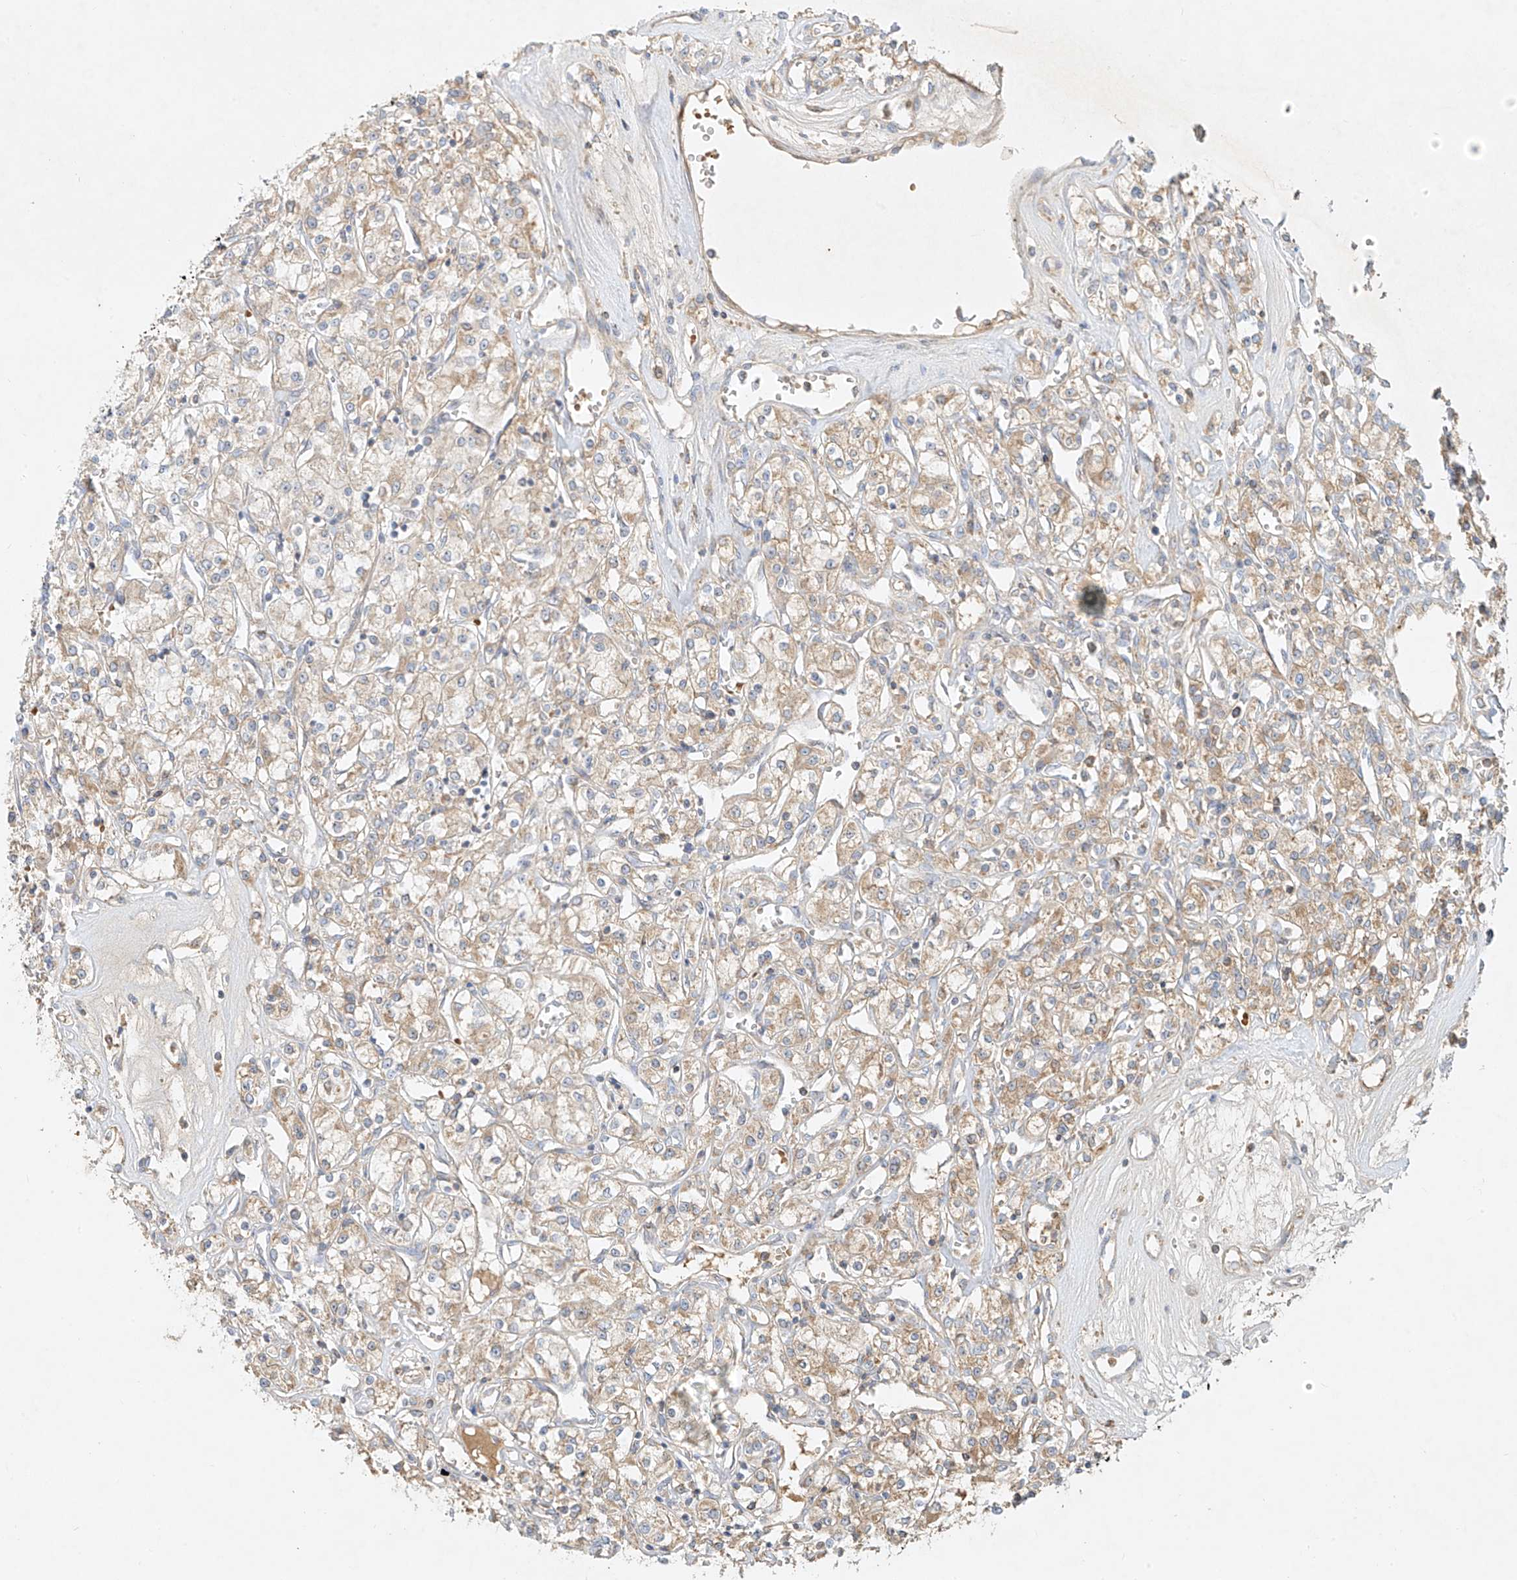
{"staining": {"intensity": "weak", "quantity": "<25%", "location": "cytoplasmic/membranous"}, "tissue": "renal cancer", "cell_type": "Tumor cells", "image_type": "cancer", "snomed": [{"axis": "morphology", "description": "Adenocarcinoma, NOS"}, {"axis": "topography", "description": "Kidney"}], "caption": "The photomicrograph demonstrates no significant staining in tumor cells of adenocarcinoma (renal).", "gene": "KPNA7", "patient": {"sex": "female", "age": 59}}